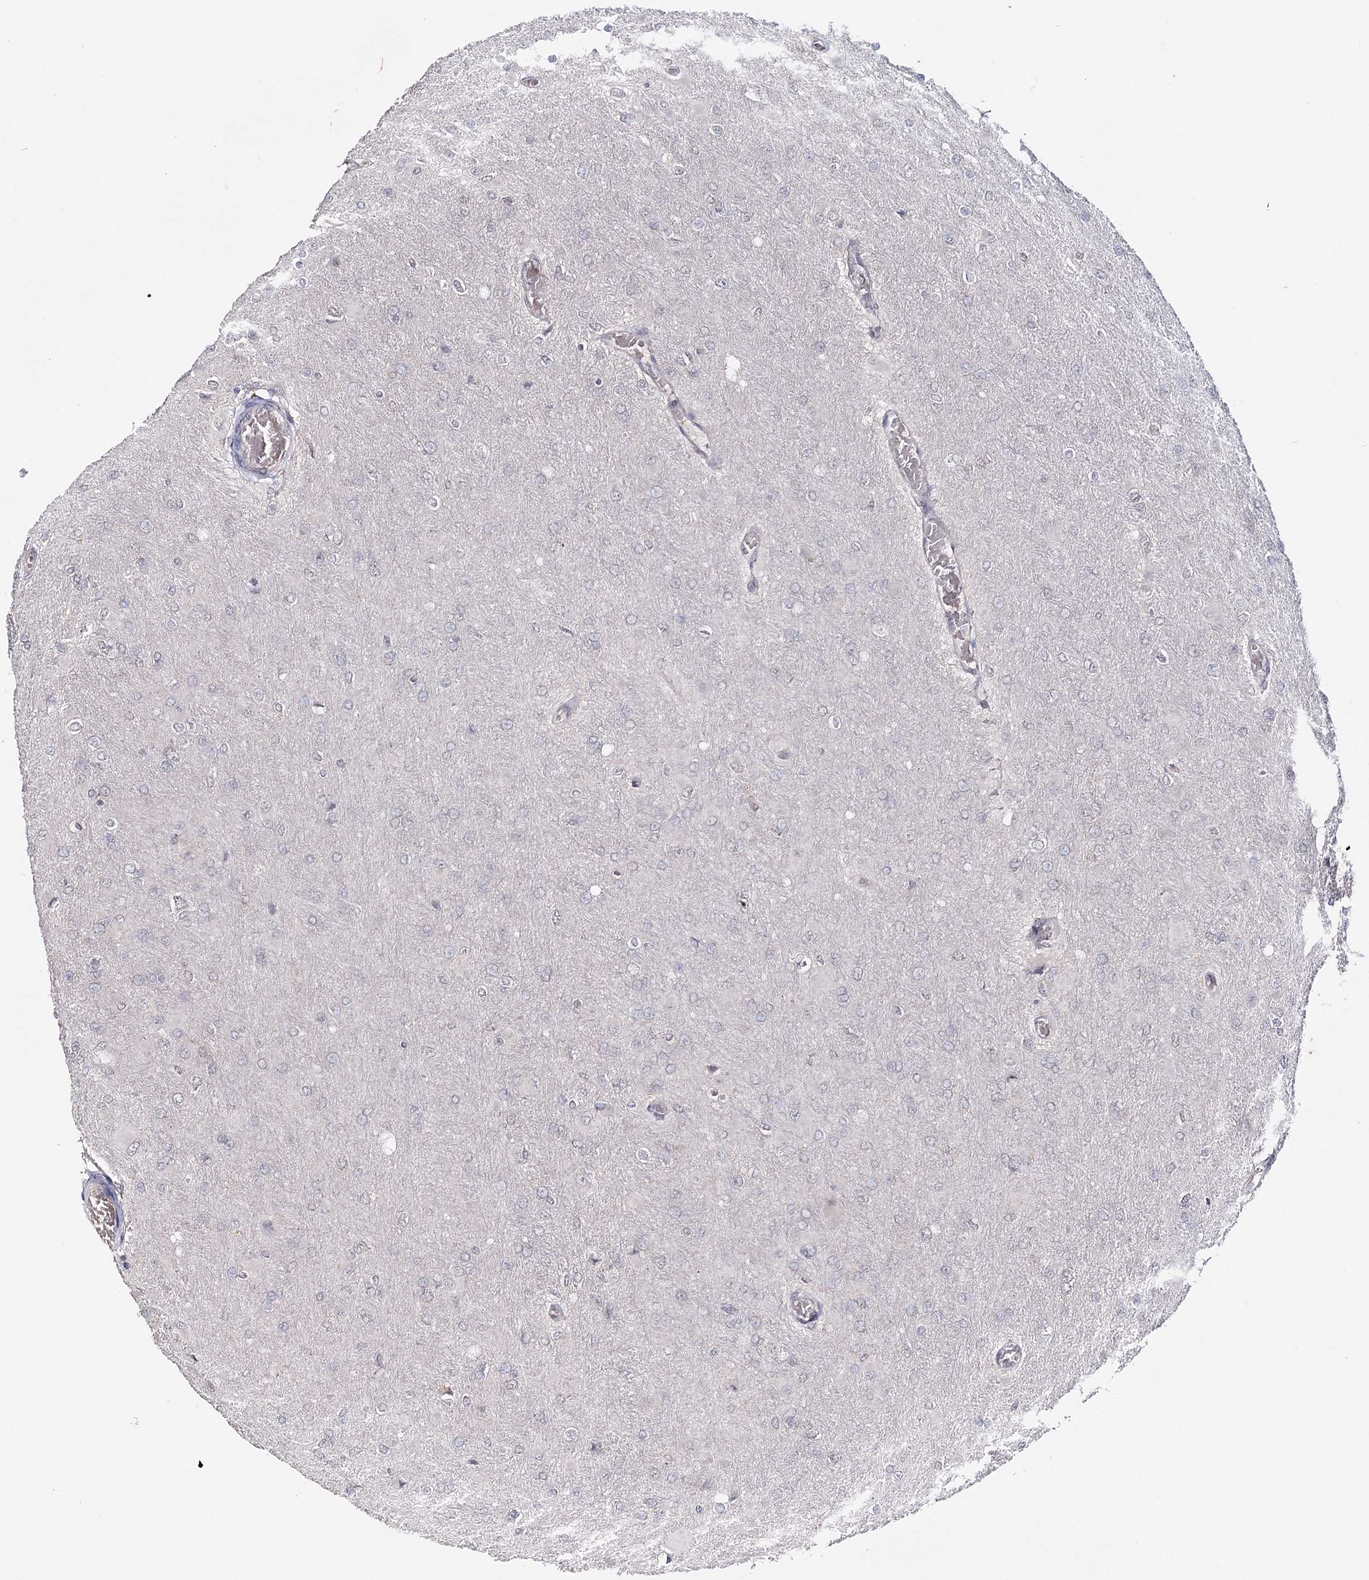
{"staining": {"intensity": "negative", "quantity": "none", "location": "none"}, "tissue": "glioma", "cell_type": "Tumor cells", "image_type": "cancer", "snomed": [{"axis": "morphology", "description": "Glioma, malignant, High grade"}, {"axis": "topography", "description": "Cerebral cortex"}], "caption": "Tumor cells show no significant staining in glioma.", "gene": "HSD11B2", "patient": {"sex": "female", "age": 36}}